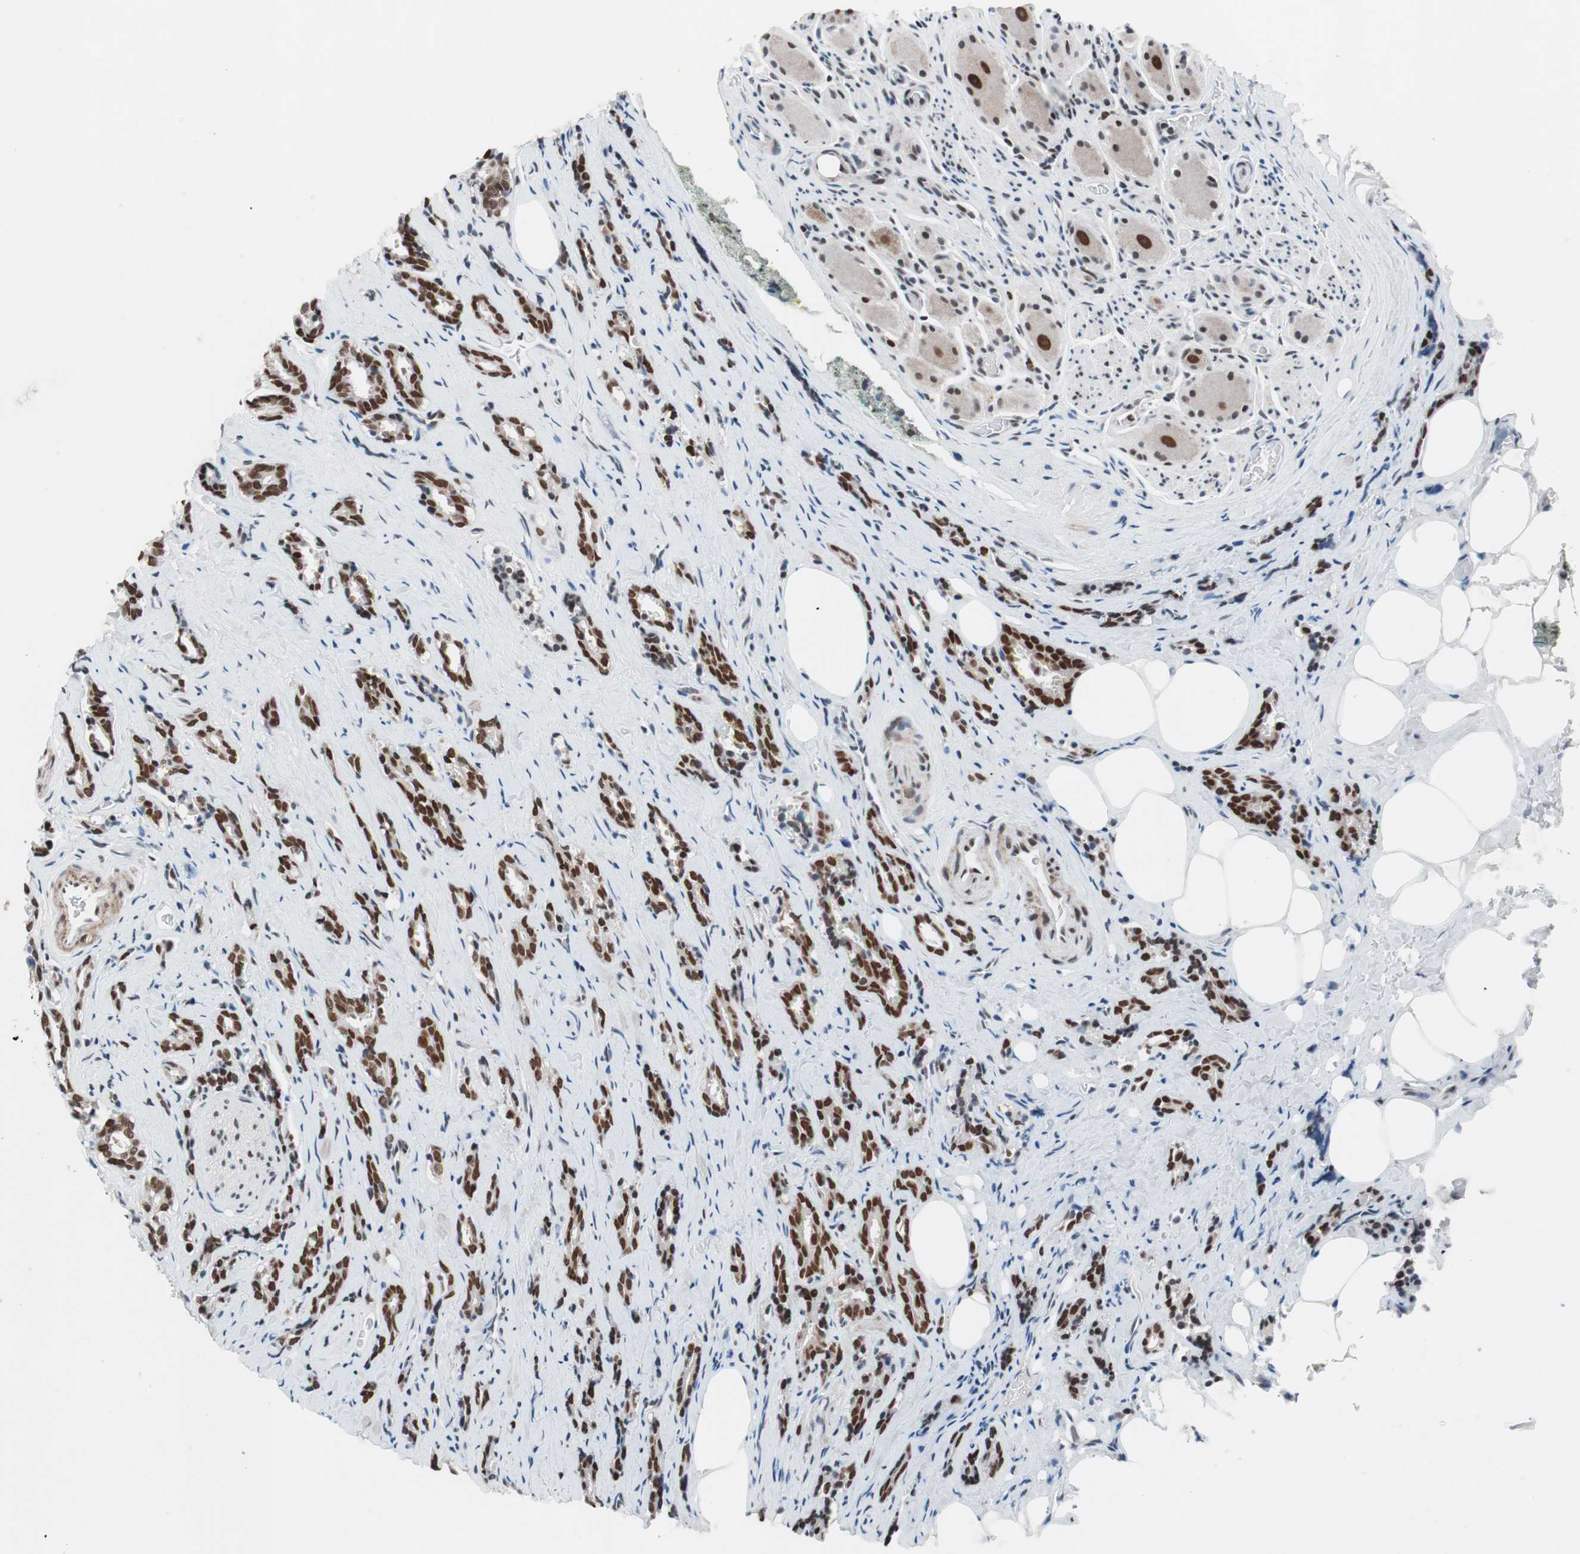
{"staining": {"intensity": "strong", "quantity": ">75%", "location": "nuclear"}, "tissue": "prostate cancer", "cell_type": "Tumor cells", "image_type": "cancer", "snomed": [{"axis": "morphology", "description": "Adenocarcinoma, High grade"}, {"axis": "topography", "description": "Prostate"}], "caption": "Prostate adenocarcinoma (high-grade) was stained to show a protein in brown. There is high levels of strong nuclear staining in about >75% of tumor cells.", "gene": "ARID1A", "patient": {"sex": "male", "age": 67}}